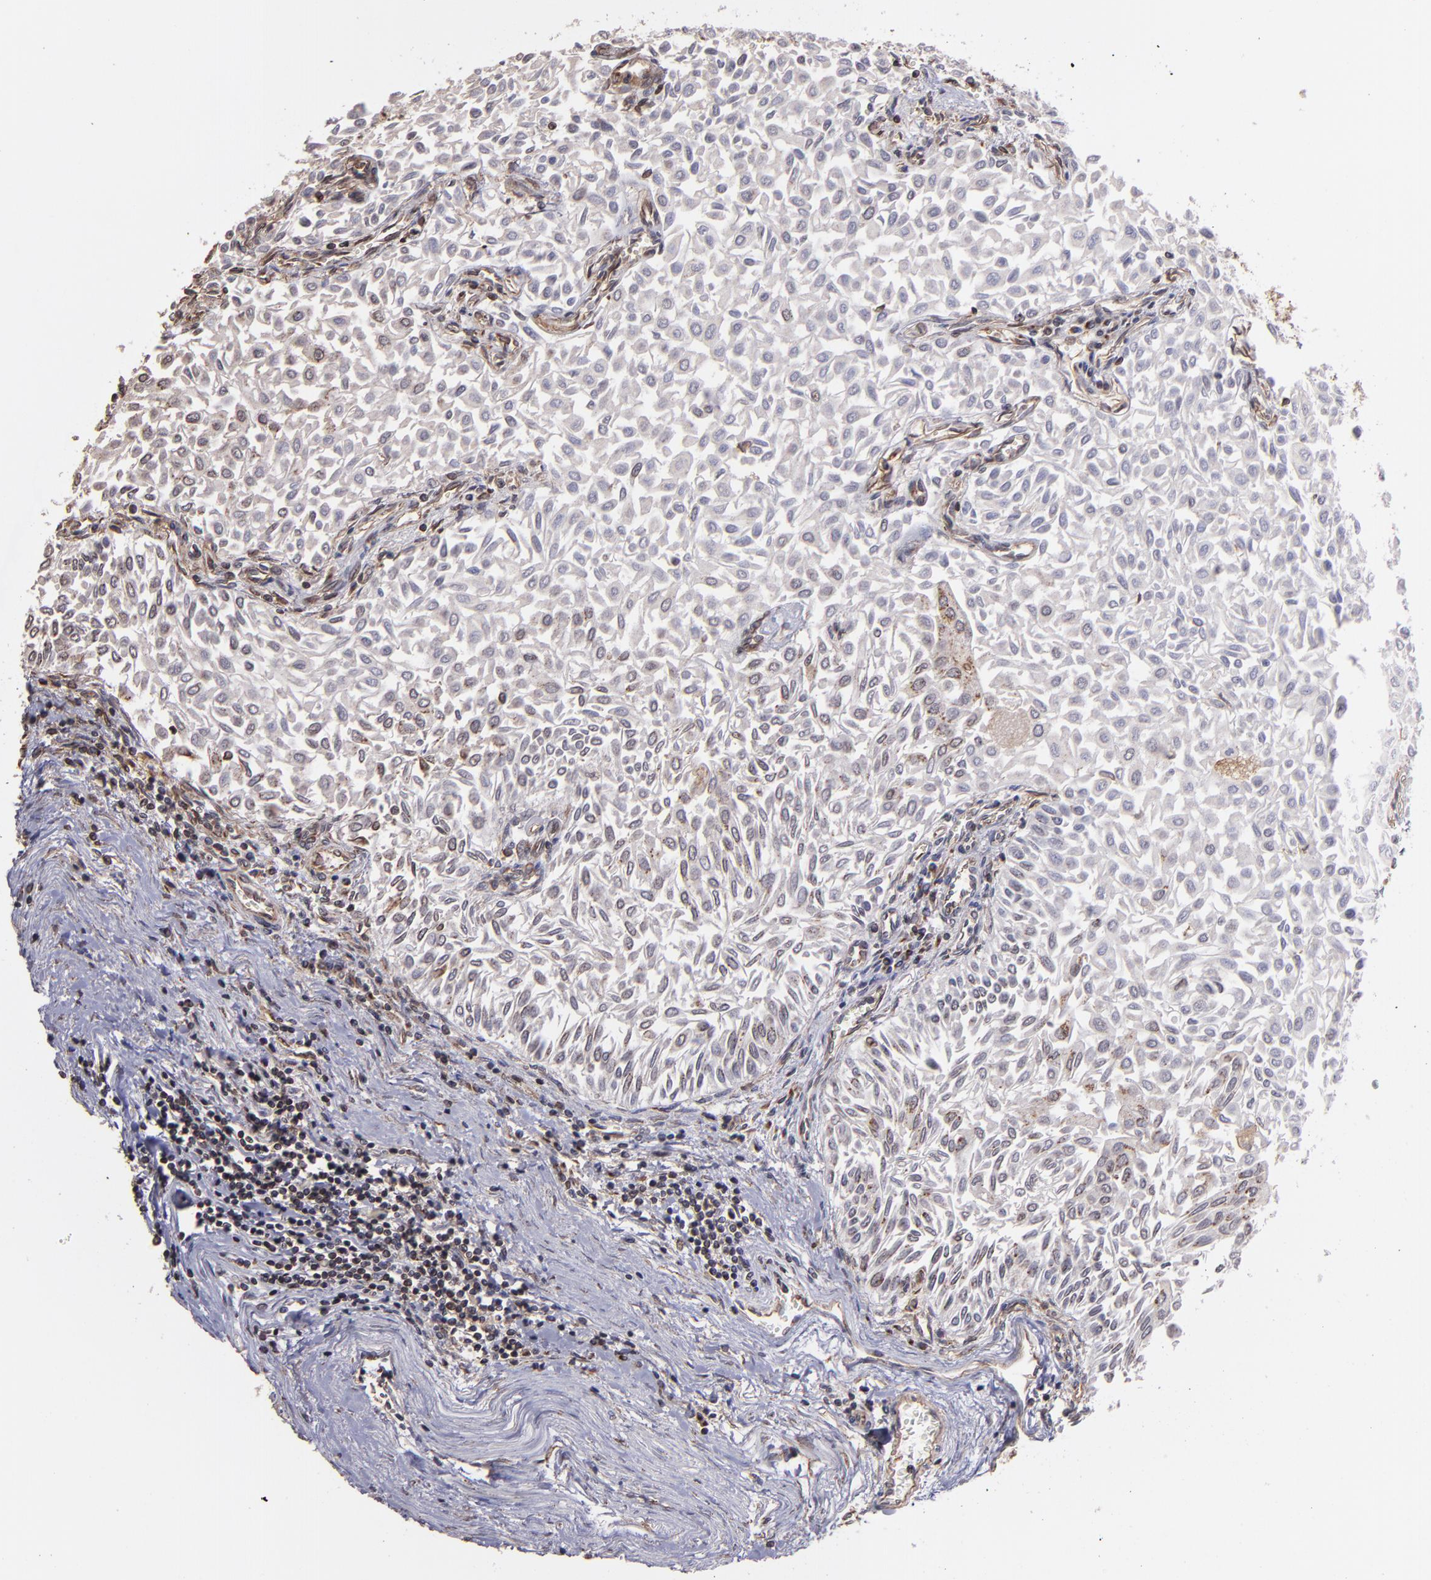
{"staining": {"intensity": "weak", "quantity": "<25%", "location": "cytoplasmic/membranous"}, "tissue": "urothelial cancer", "cell_type": "Tumor cells", "image_type": "cancer", "snomed": [{"axis": "morphology", "description": "Urothelial carcinoma, Low grade"}, {"axis": "topography", "description": "Urinary bladder"}], "caption": "The image demonstrates no significant staining in tumor cells of urothelial cancer. (DAB (3,3'-diaminobenzidine) IHC with hematoxylin counter stain).", "gene": "TRIP11", "patient": {"sex": "male", "age": 64}}